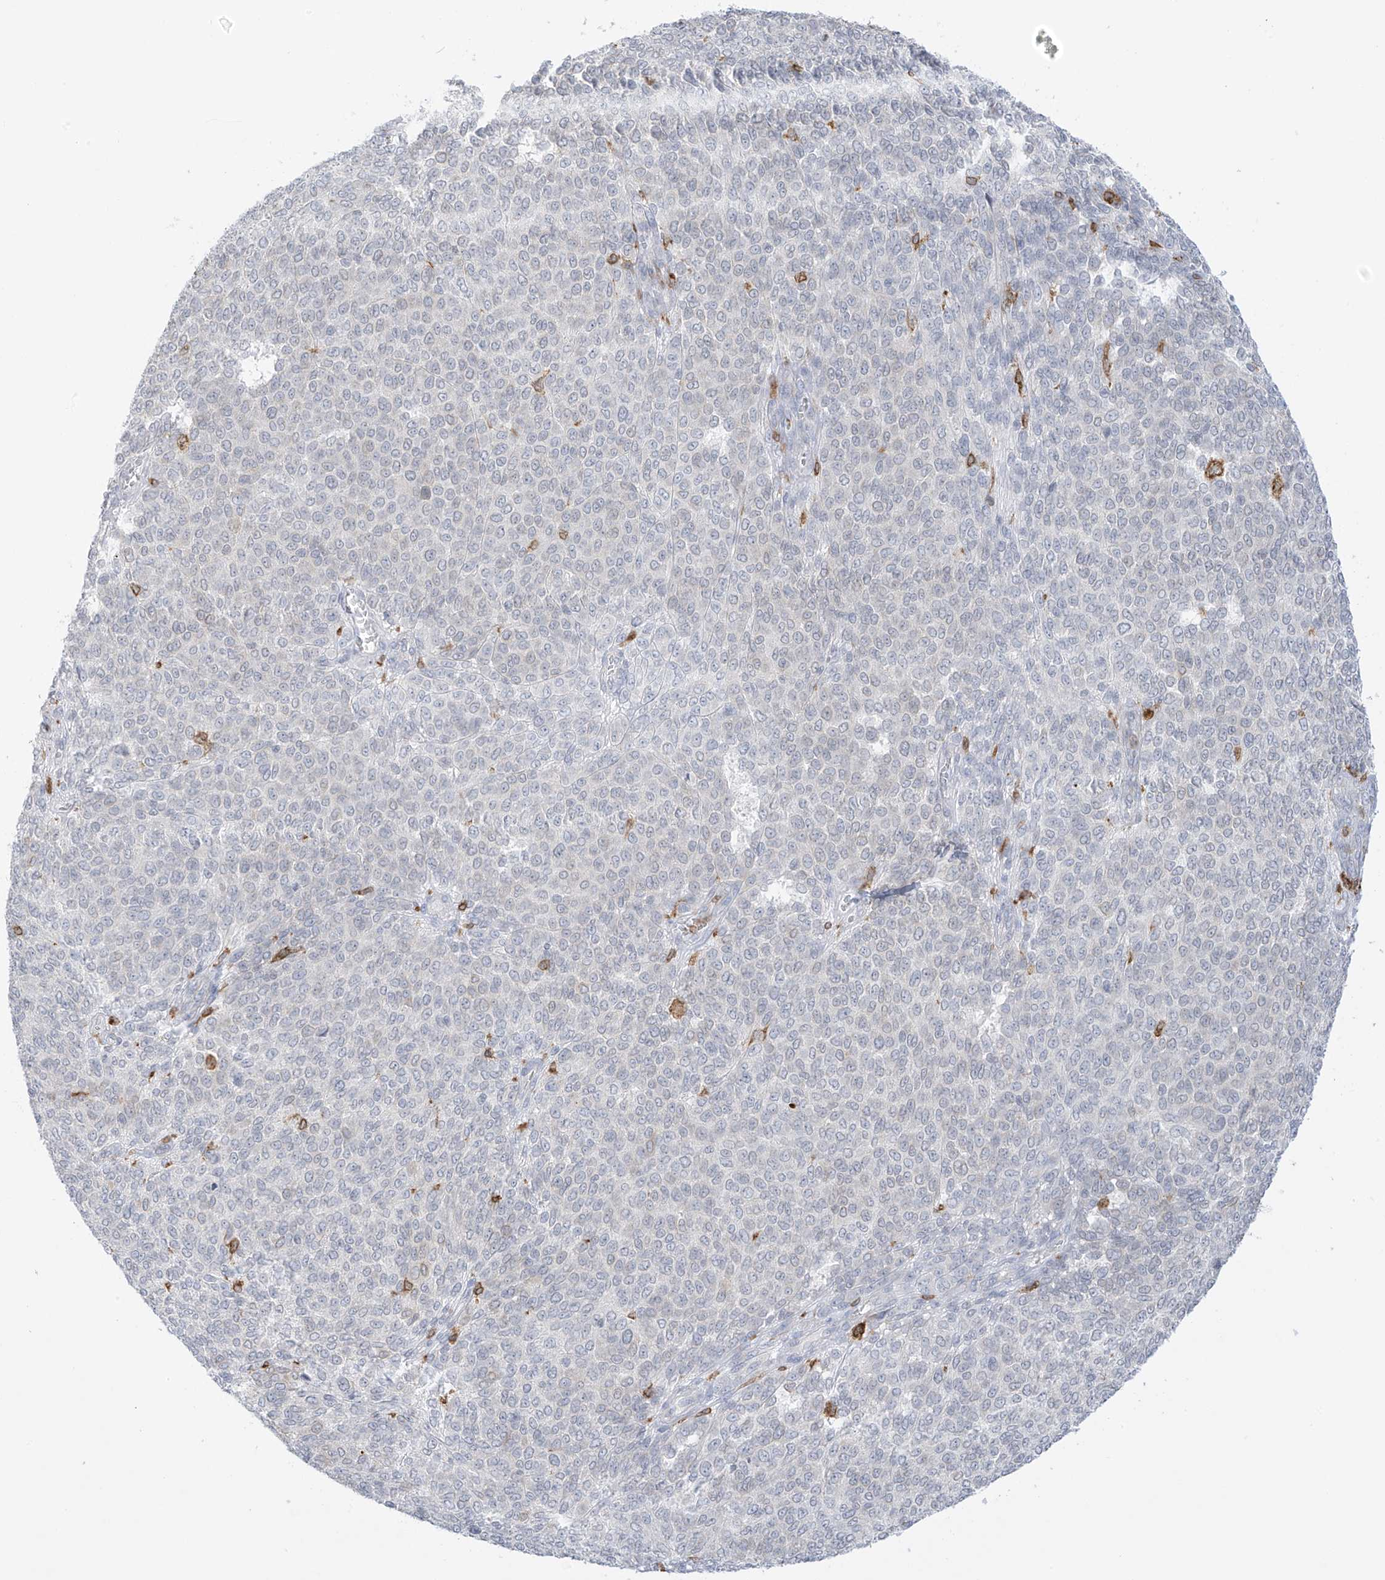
{"staining": {"intensity": "negative", "quantity": "none", "location": "none"}, "tissue": "melanoma", "cell_type": "Tumor cells", "image_type": "cancer", "snomed": [{"axis": "morphology", "description": "Malignant melanoma, NOS"}, {"axis": "topography", "description": "Skin"}], "caption": "Tumor cells are negative for protein expression in human melanoma.", "gene": "TBXAS1", "patient": {"sex": "male", "age": 49}}